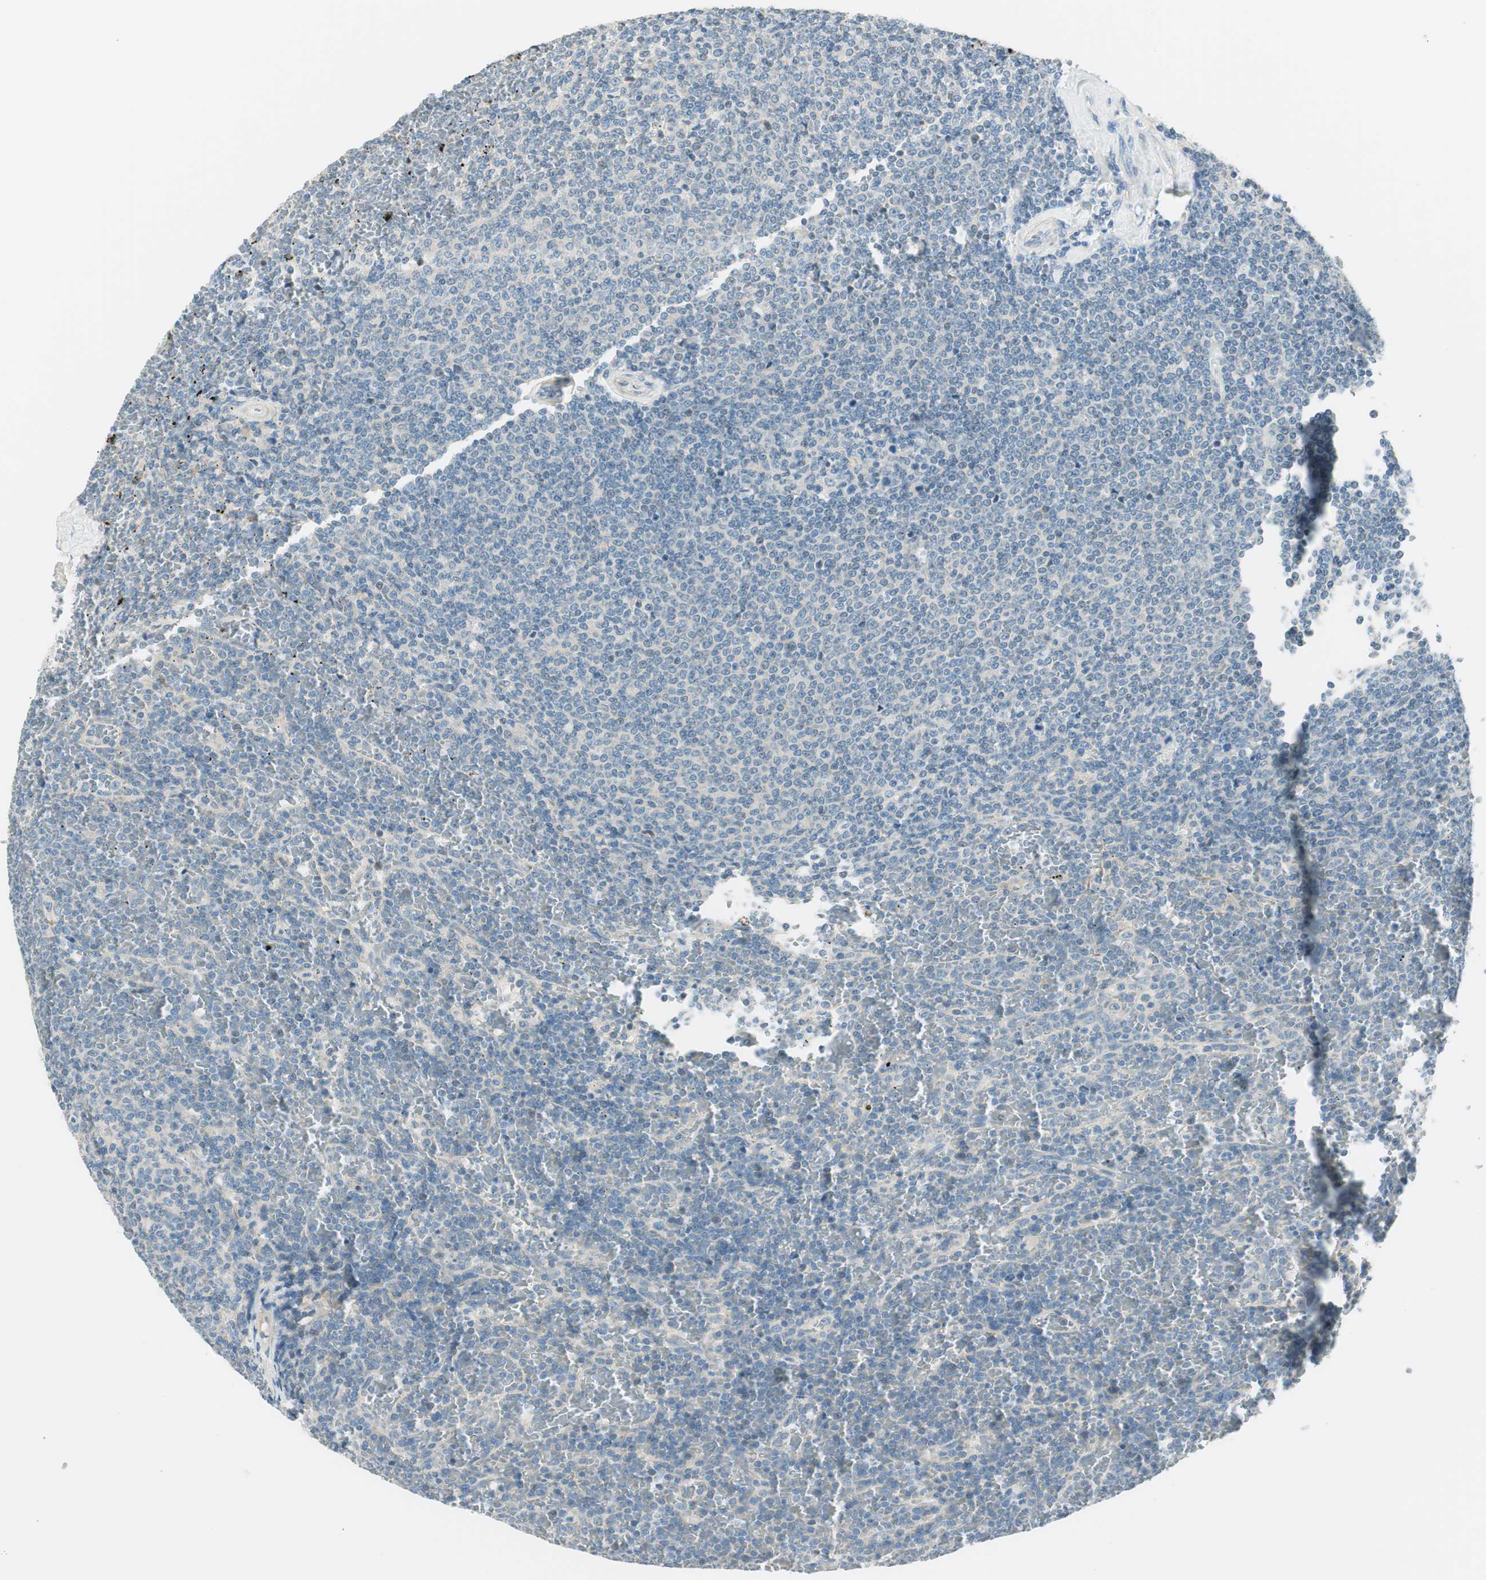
{"staining": {"intensity": "negative", "quantity": "none", "location": "none"}, "tissue": "lymphoma", "cell_type": "Tumor cells", "image_type": "cancer", "snomed": [{"axis": "morphology", "description": "Malignant lymphoma, non-Hodgkin's type, Low grade"}, {"axis": "topography", "description": "Spleen"}], "caption": "DAB (3,3'-diaminobenzidine) immunohistochemical staining of human lymphoma demonstrates no significant positivity in tumor cells.", "gene": "TACR3", "patient": {"sex": "female", "age": 77}}